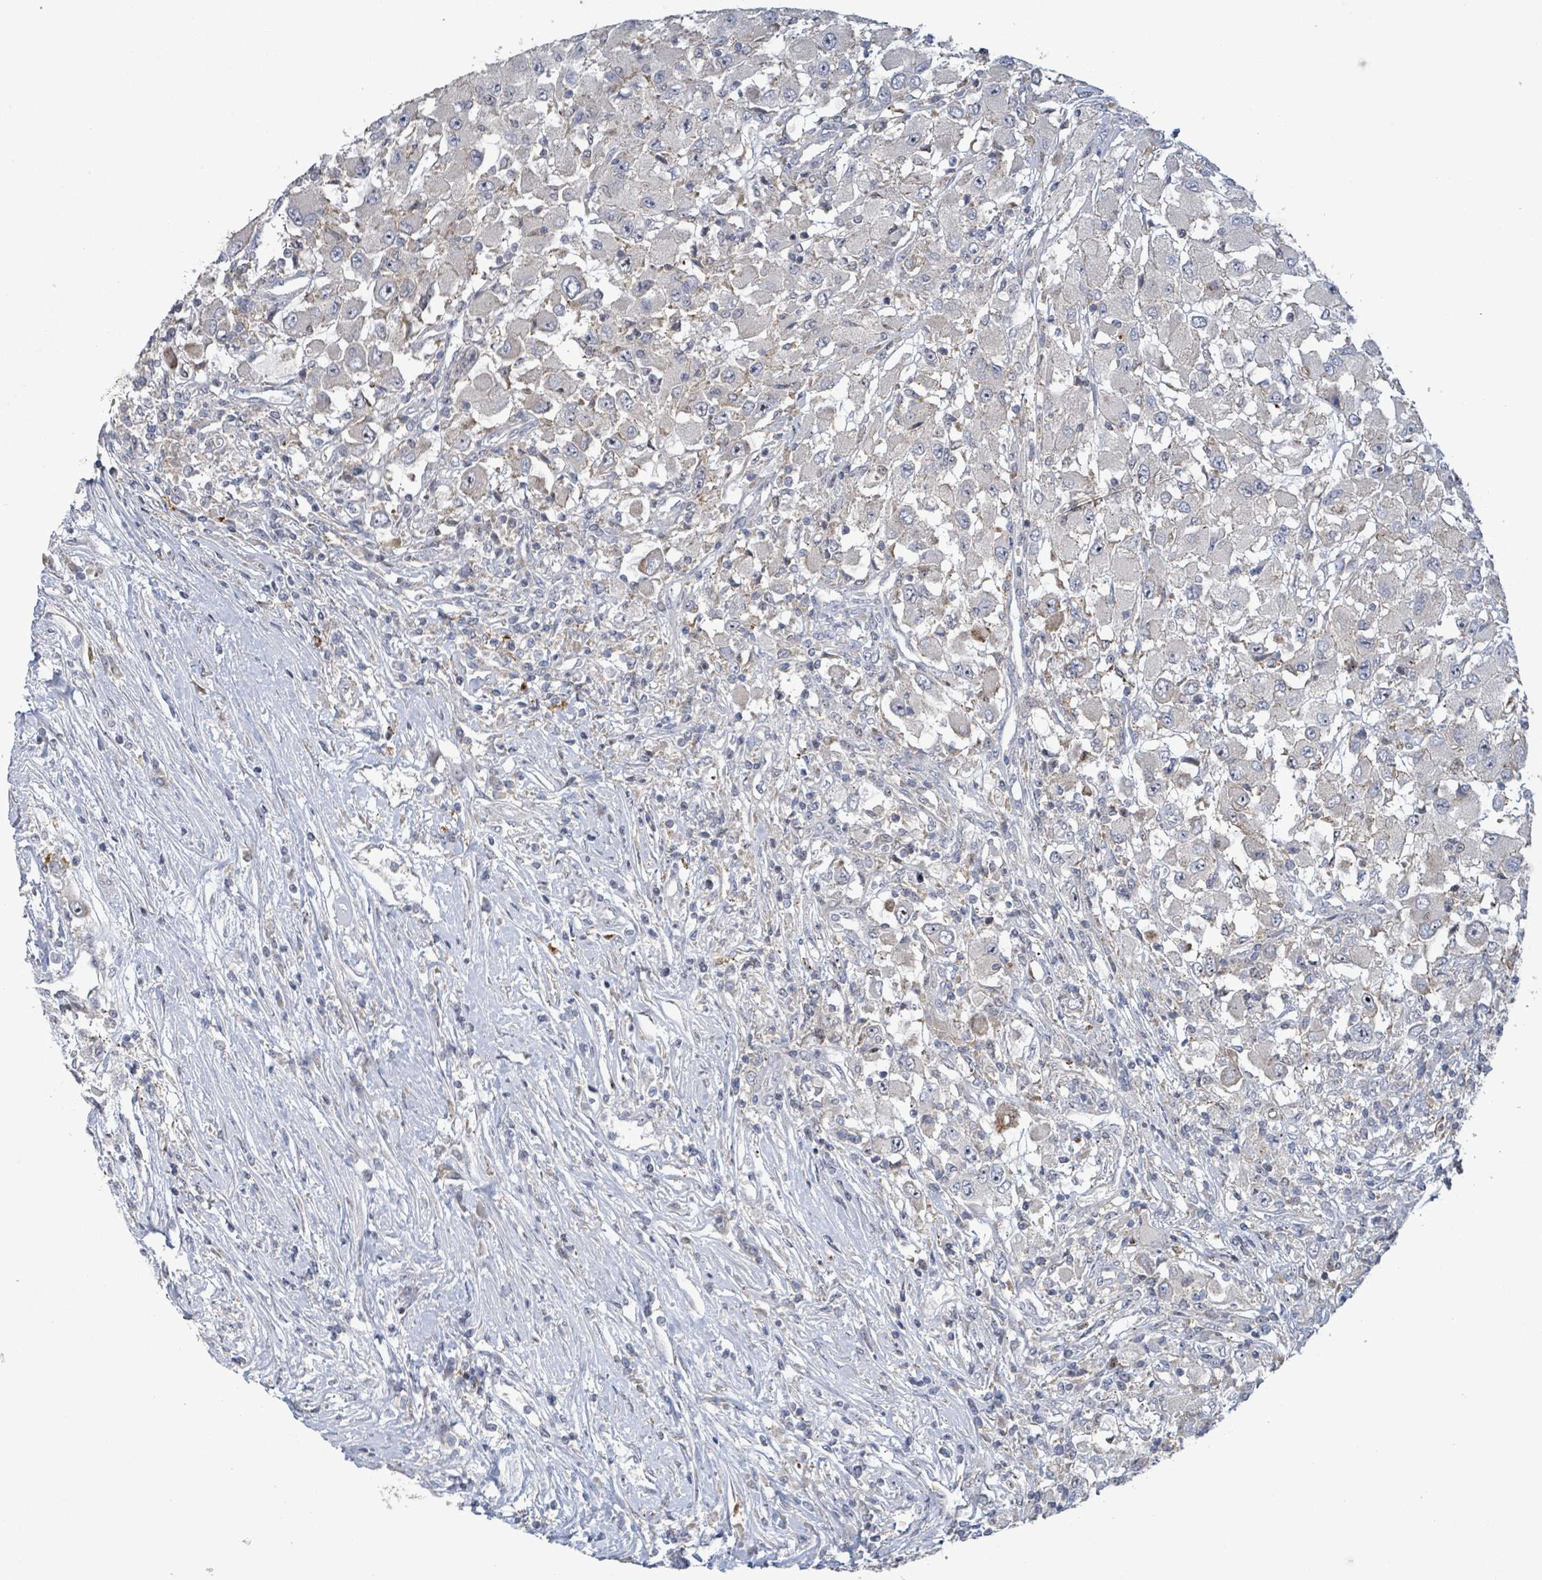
{"staining": {"intensity": "negative", "quantity": "none", "location": "none"}, "tissue": "renal cancer", "cell_type": "Tumor cells", "image_type": "cancer", "snomed": [{"axis": "morphology", "description": "Adenocarcinoma, NOS"}, {"axis": "topography", "description": "Kidney"}], "caption": "Immunohistochemistry (IHC) photomicrograph of neoplastic tissue: renal adenocarcinoma stained with DAB exhibits no significant protein expression in tumor cells.", "gene": "LILRA4", "patient": {"sex": "female", "age": 67}}